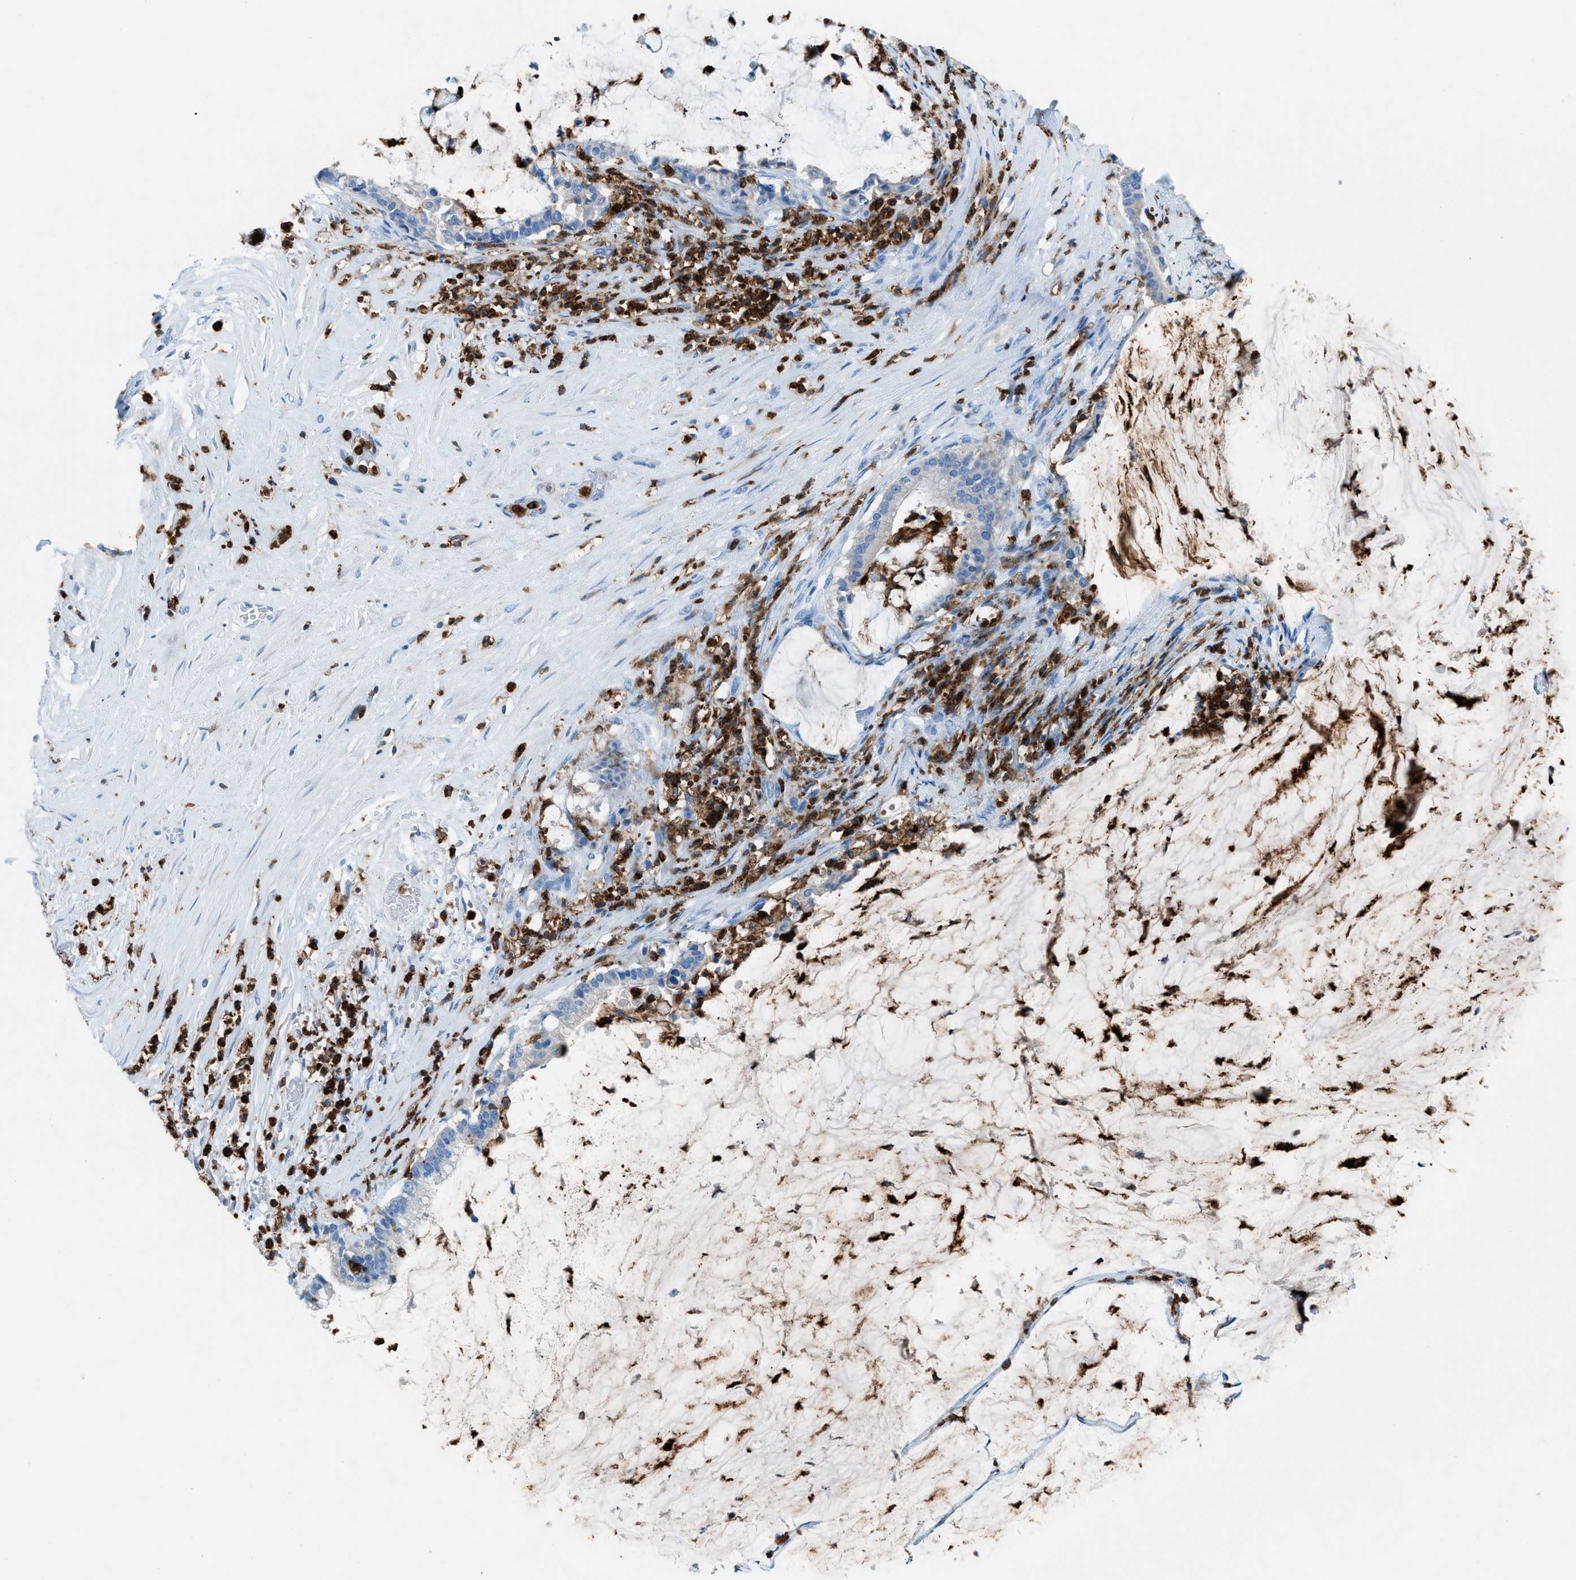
{"staining": {"intensity": "negative", "quantity": "none", "location": "none"}, "tissue": "pancreatic cancer", "cell_type": "Tumor cells", "image_type": "cancer", "snomed": [{"axis": "morphology", "description": "Adenocarcinoma, NOS"}, {"axis": "topography", "description": "Pancreas"}], "caption": "This micrograph is of pancreatic adenocarcinoma stained with immunohistochemistry (IHC) to label a protein in brown with the nuclei are counter-stained blue. There is no expression in tumor cells.", "gene": "ITGB2", "patient": {"sex": "male", "age": 41}}